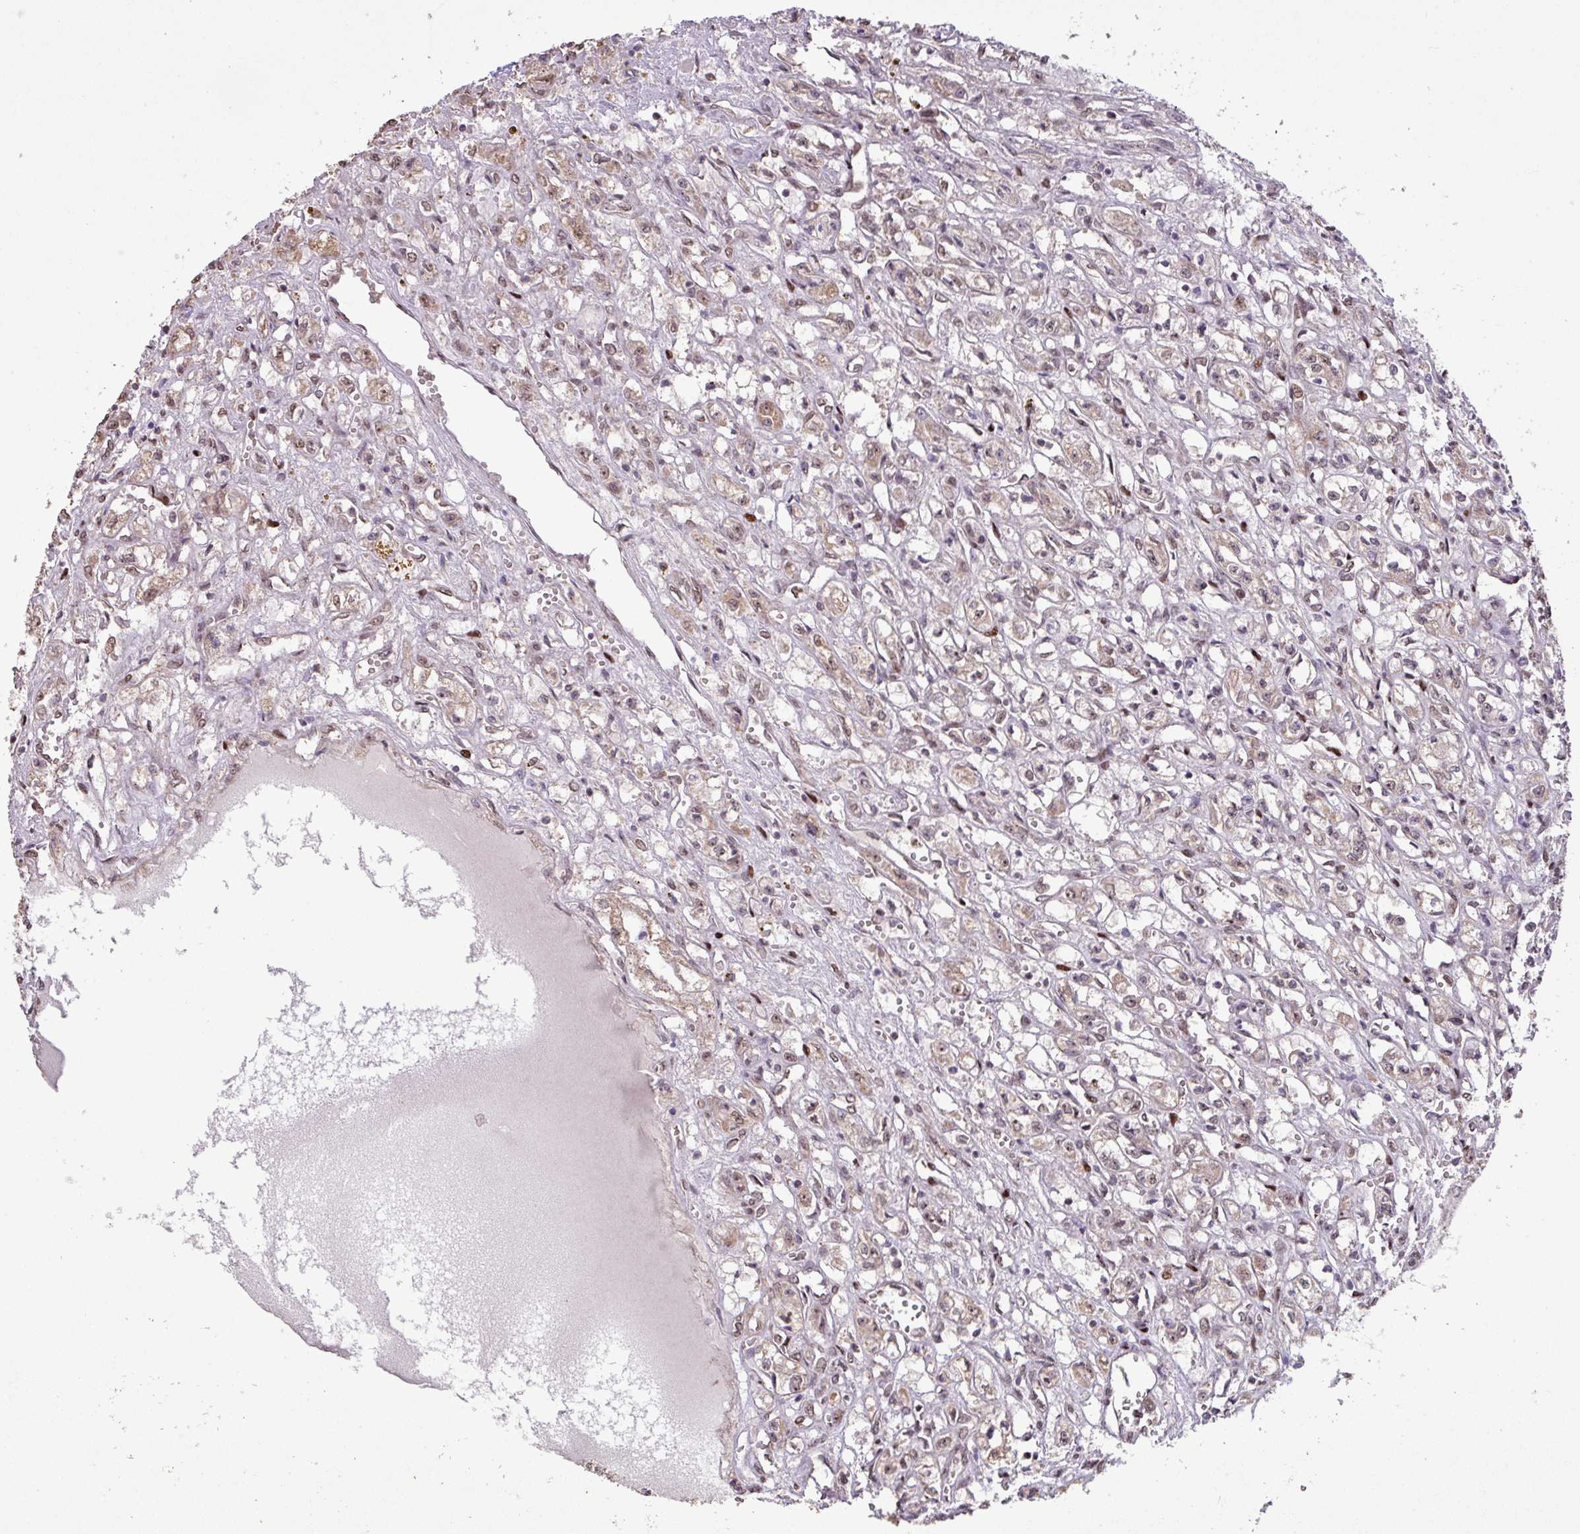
{"staining": {"intensity": "weak", "quantity": "25%-75%", "location": "cytoplasmic/membranous,nuclear"}, "tissue": "renal cancer", "cell_type": "Tumor cells", "image_type": "cancer", "snomed": [{"axis": "morphology", "description": "Adenocarcinoma, NOS"}, {"axis": "topography", "description": "Kidney"}], "caption": "Human renal cancer stained for a protein (brown) shows weak cytoplasmic/membranous and nuclear positive positivity in about 25%-75% of tumor cells.", "gene": "ZNF709", "patient": {"sex": "male", "age": 56}}